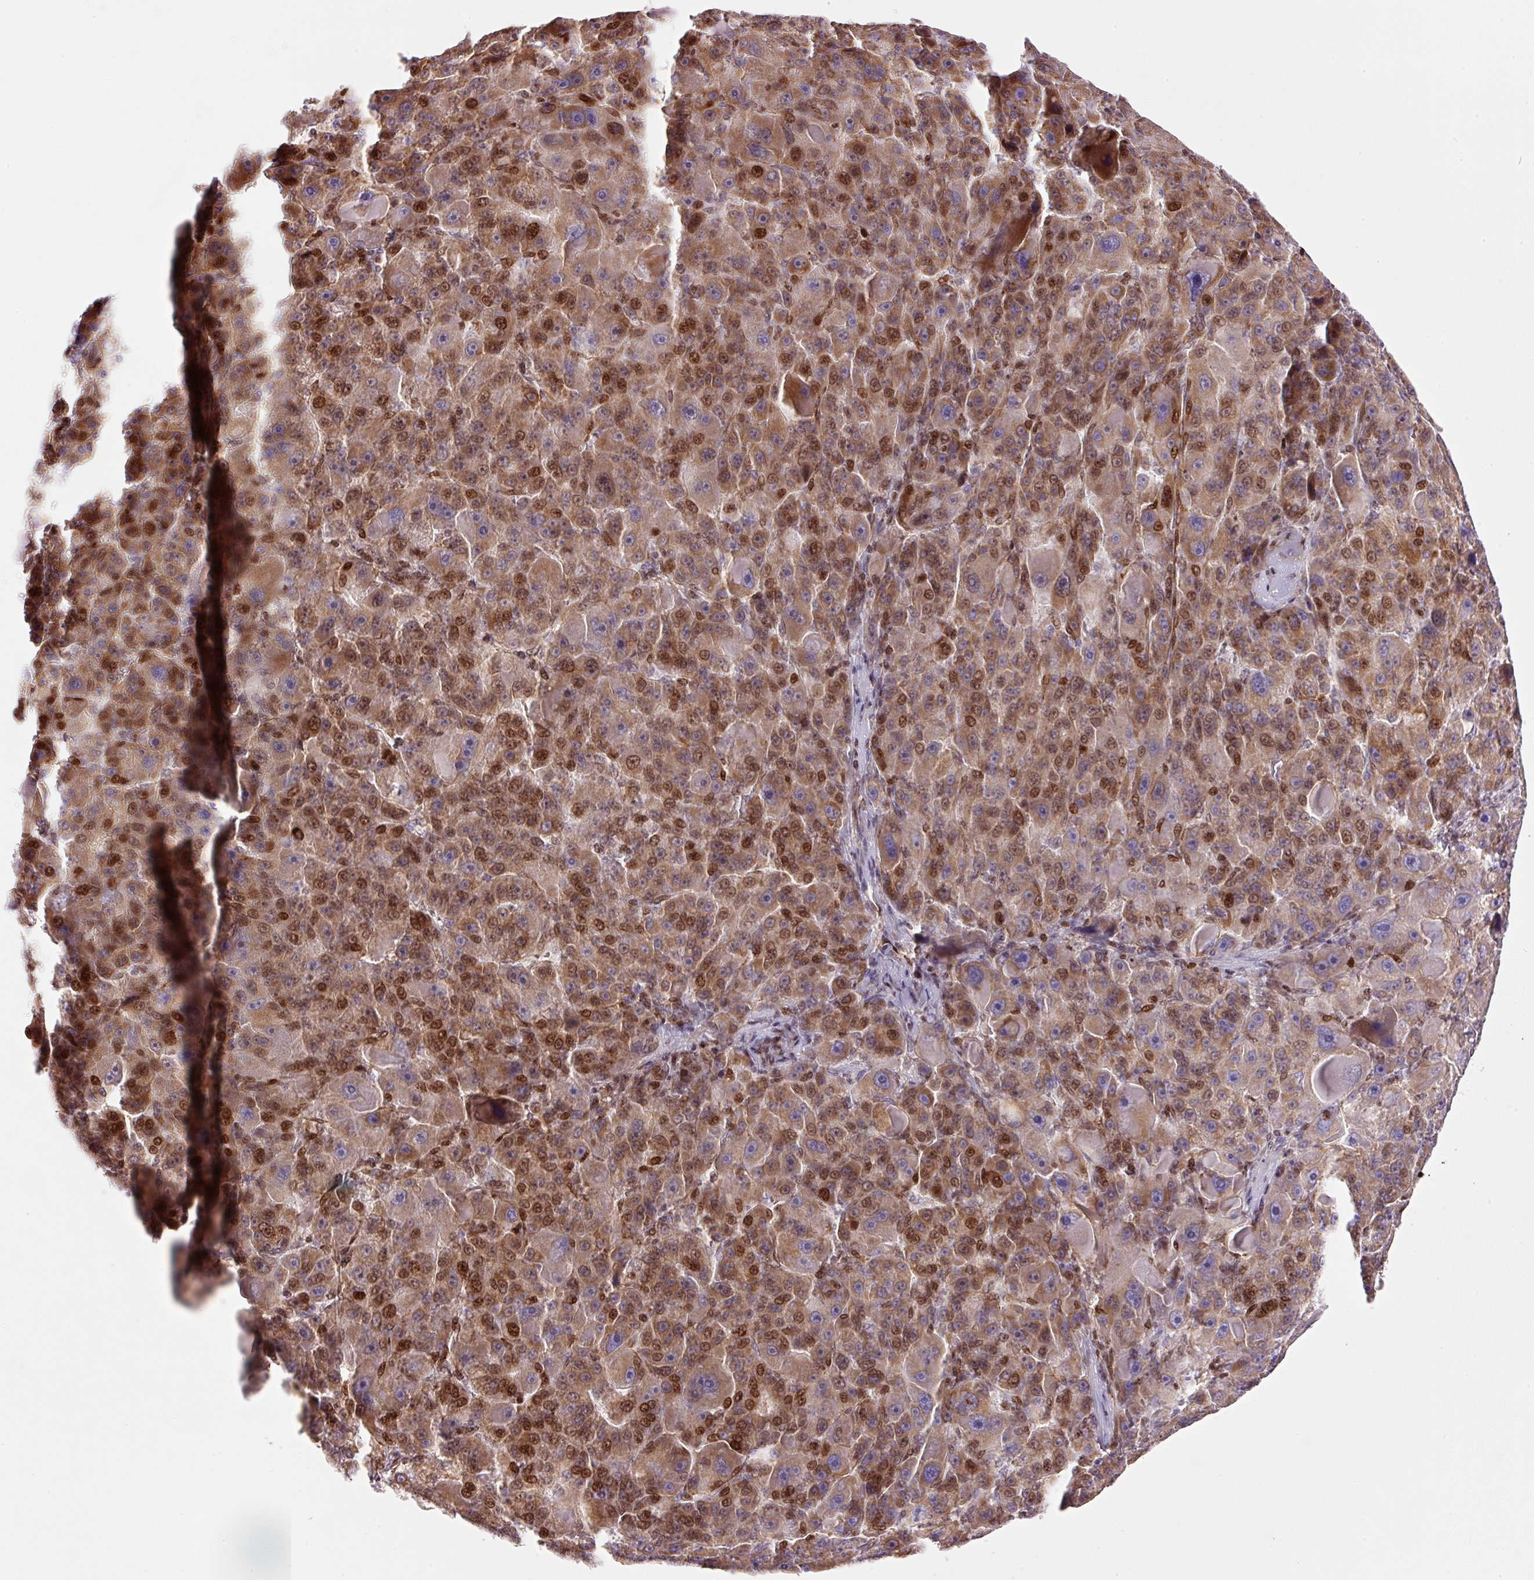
{"staining": {"intensity": "moderate", "quantity": ">75%", "location": "cytoplasmic/membranous,nuclear"}, "tissue": "liver cancer", "cell_type": "Tumor cells", "image_type": "cancer", "snomed": [{"axis": "morphology", "description": "Carcinoma, Hepatocellular, NOS"}, {"axis": "topography", "description": "Liver"}], "caption": "Immunohistochemistry photomicrograph of neoplastic tissue: human hepatocellular carcinoma (liver) stained using IHC displays medium levels of moderate protein expression localized specifically in the cytoplasmic/membranous and nuclear of tumor cells, appearing as a cytoplasmic/membranous and nuclear brown color.", "gene": "TMEM8B", "patient": {"sex": "male", "age": 76}}